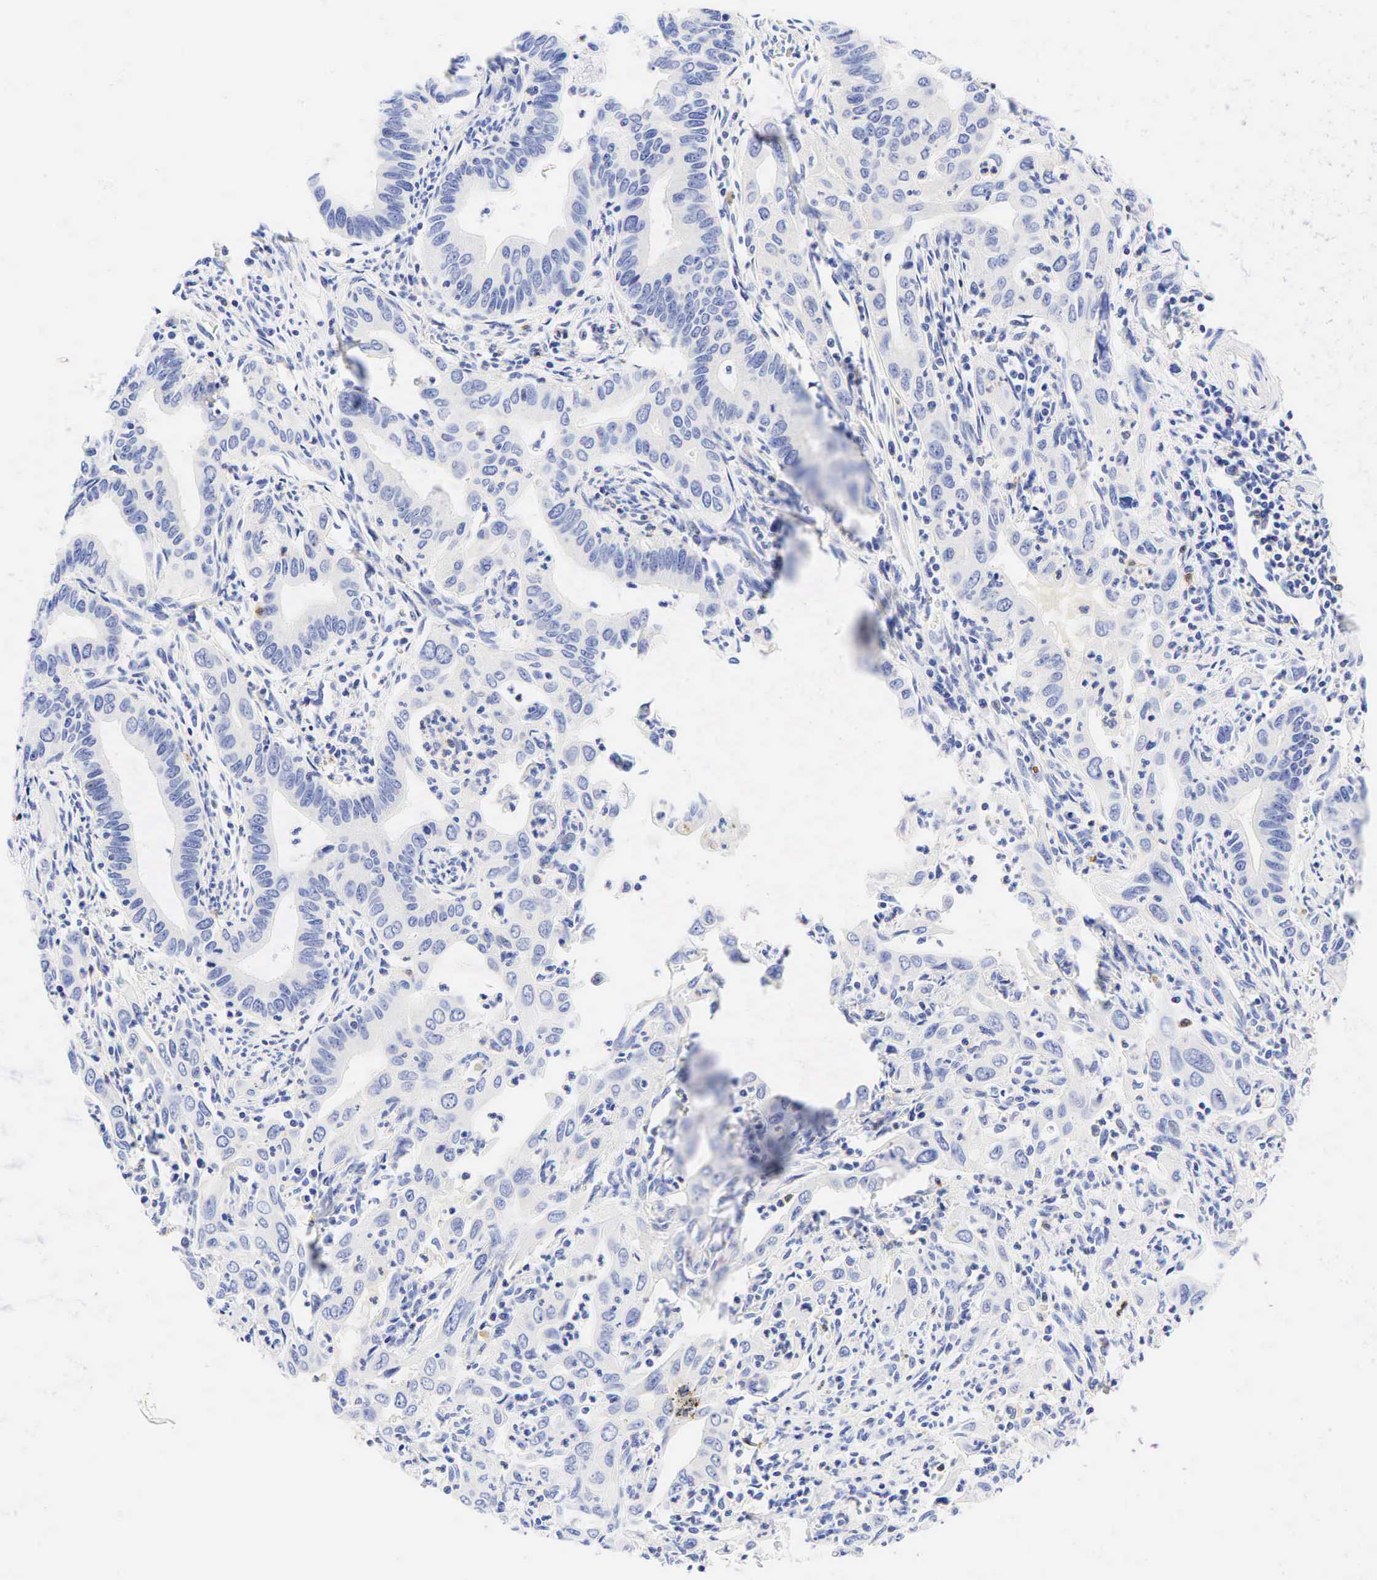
{"staining": {"intensity": "negative", "quantity": "none", "location": "none"}, "tissue": "cervical cancer", "cell_type": "Tumor cells", "image_type": "cancer", "snomed": [{"axis": "morphology", "description": "Normal tissue, NOS"}, {"axis": "morphology", "description": "Adenocarcinoma, NOS"}, {"axis": "topography", "description": "Cervix"}], "caption": "Tumor cells are negative for protein expression in human adenocarcinoma (cervical). (Brightfield microscopy of DAB (3,3'-diaminobenzidine) IHC at high magnification).", "gene": "TNFRSF8", "patient": {"sex": "female", "age": 34}}